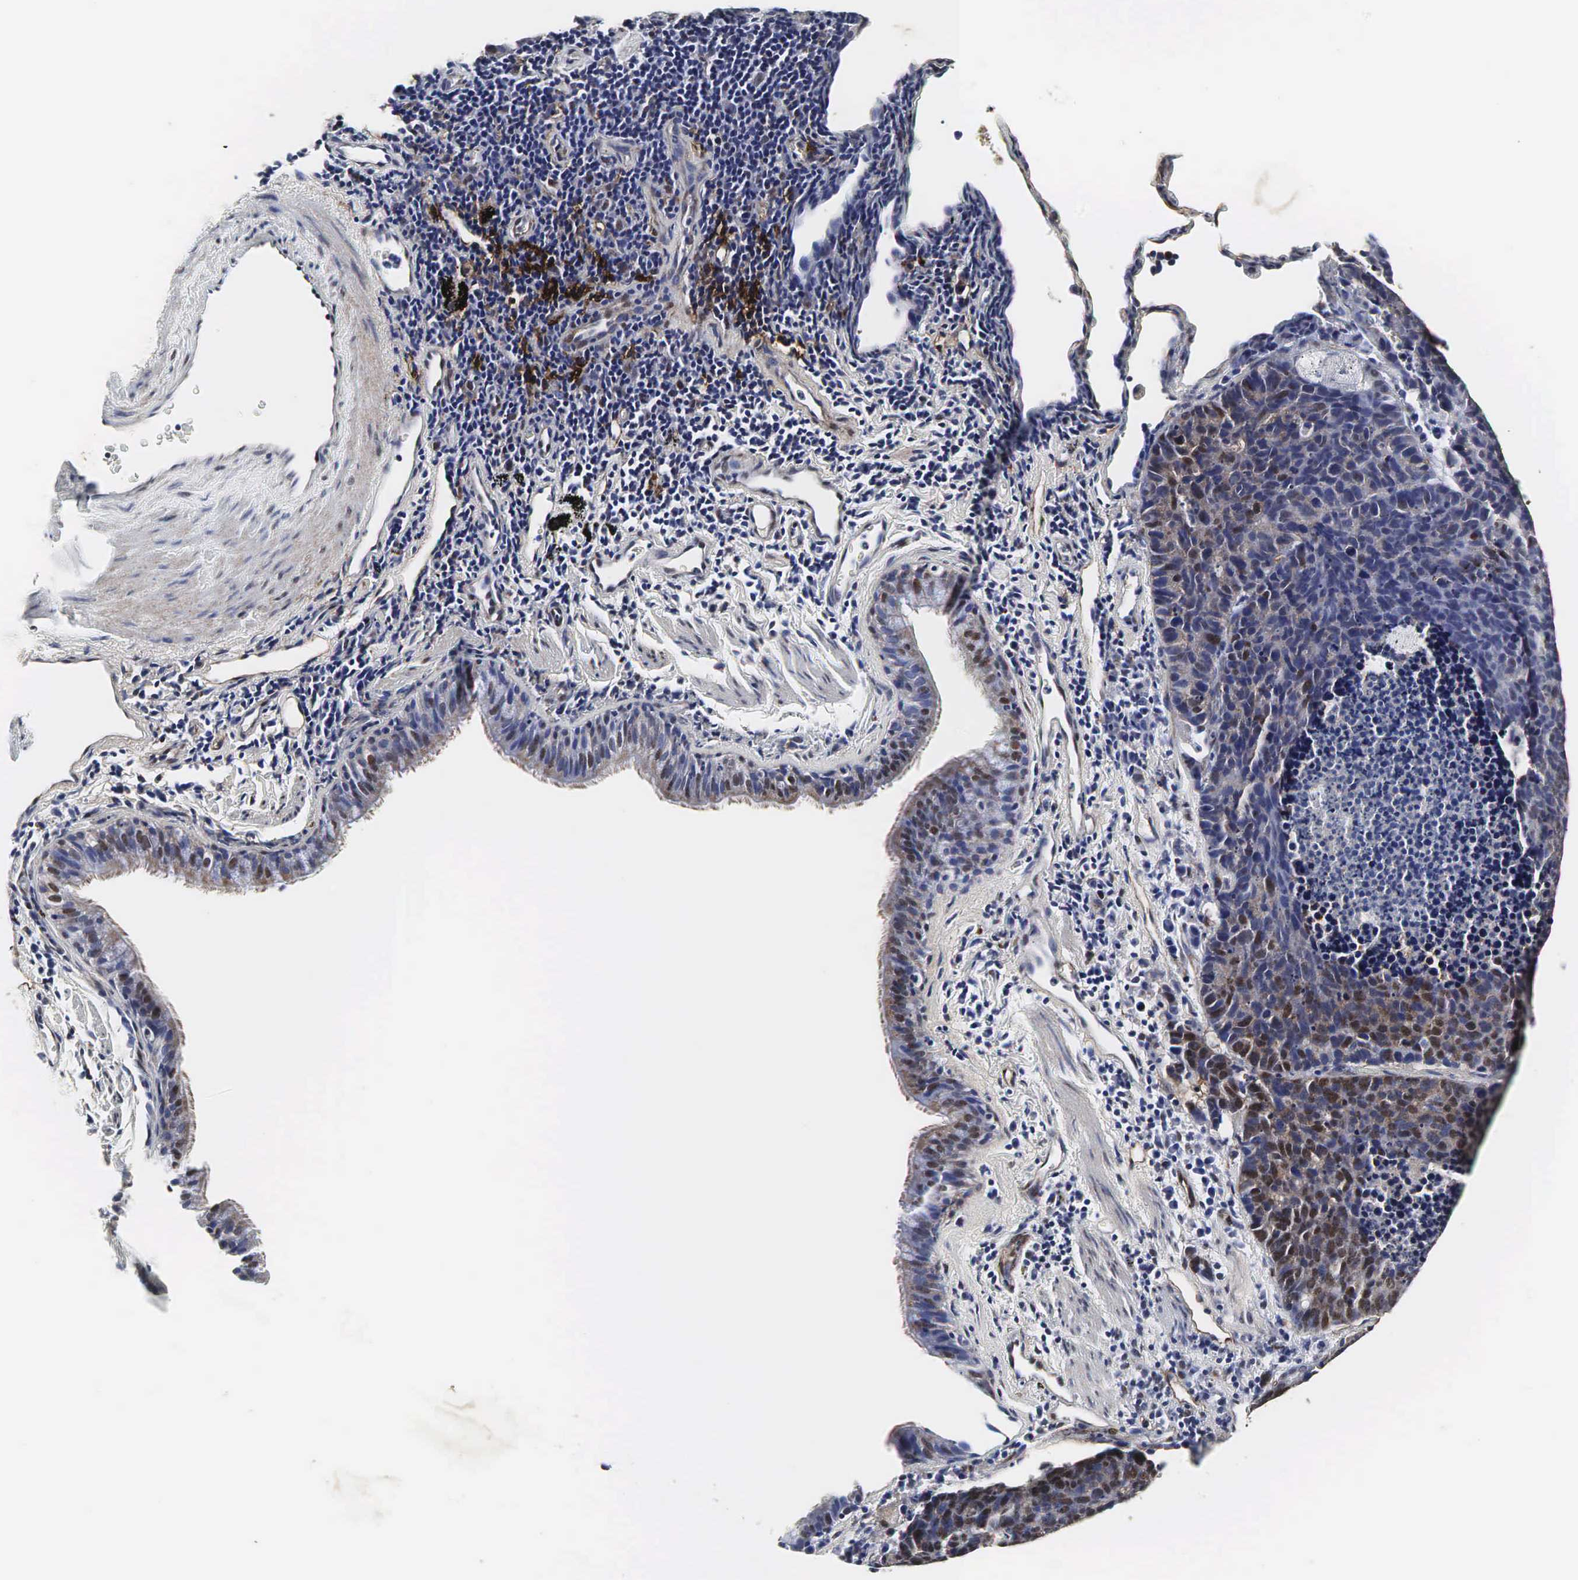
{"staining": {"intensity": "weak", "quantity": "<25%", "location": "cytoplasmic/membranous"}, "tissue": "lung cancer", "cell_type": "Tumor cells", "image_type": "cancer", "snomed": [{"axis": "morphology", "description": "Neoplasm, malignant, NOS"}, {"axis": "topography", "description": "Lung"}], "caption": "Image shows no significant protein staining in tumor cells of lung malignant neoplasm. Brightfield microscopy of immunohistochemistry (IHC) stained with DAB (brown) and hematoxylin (blue), captured at high magnification.", "gene": "SPIN1", "patient": {"sex": "female", "age": 75}}